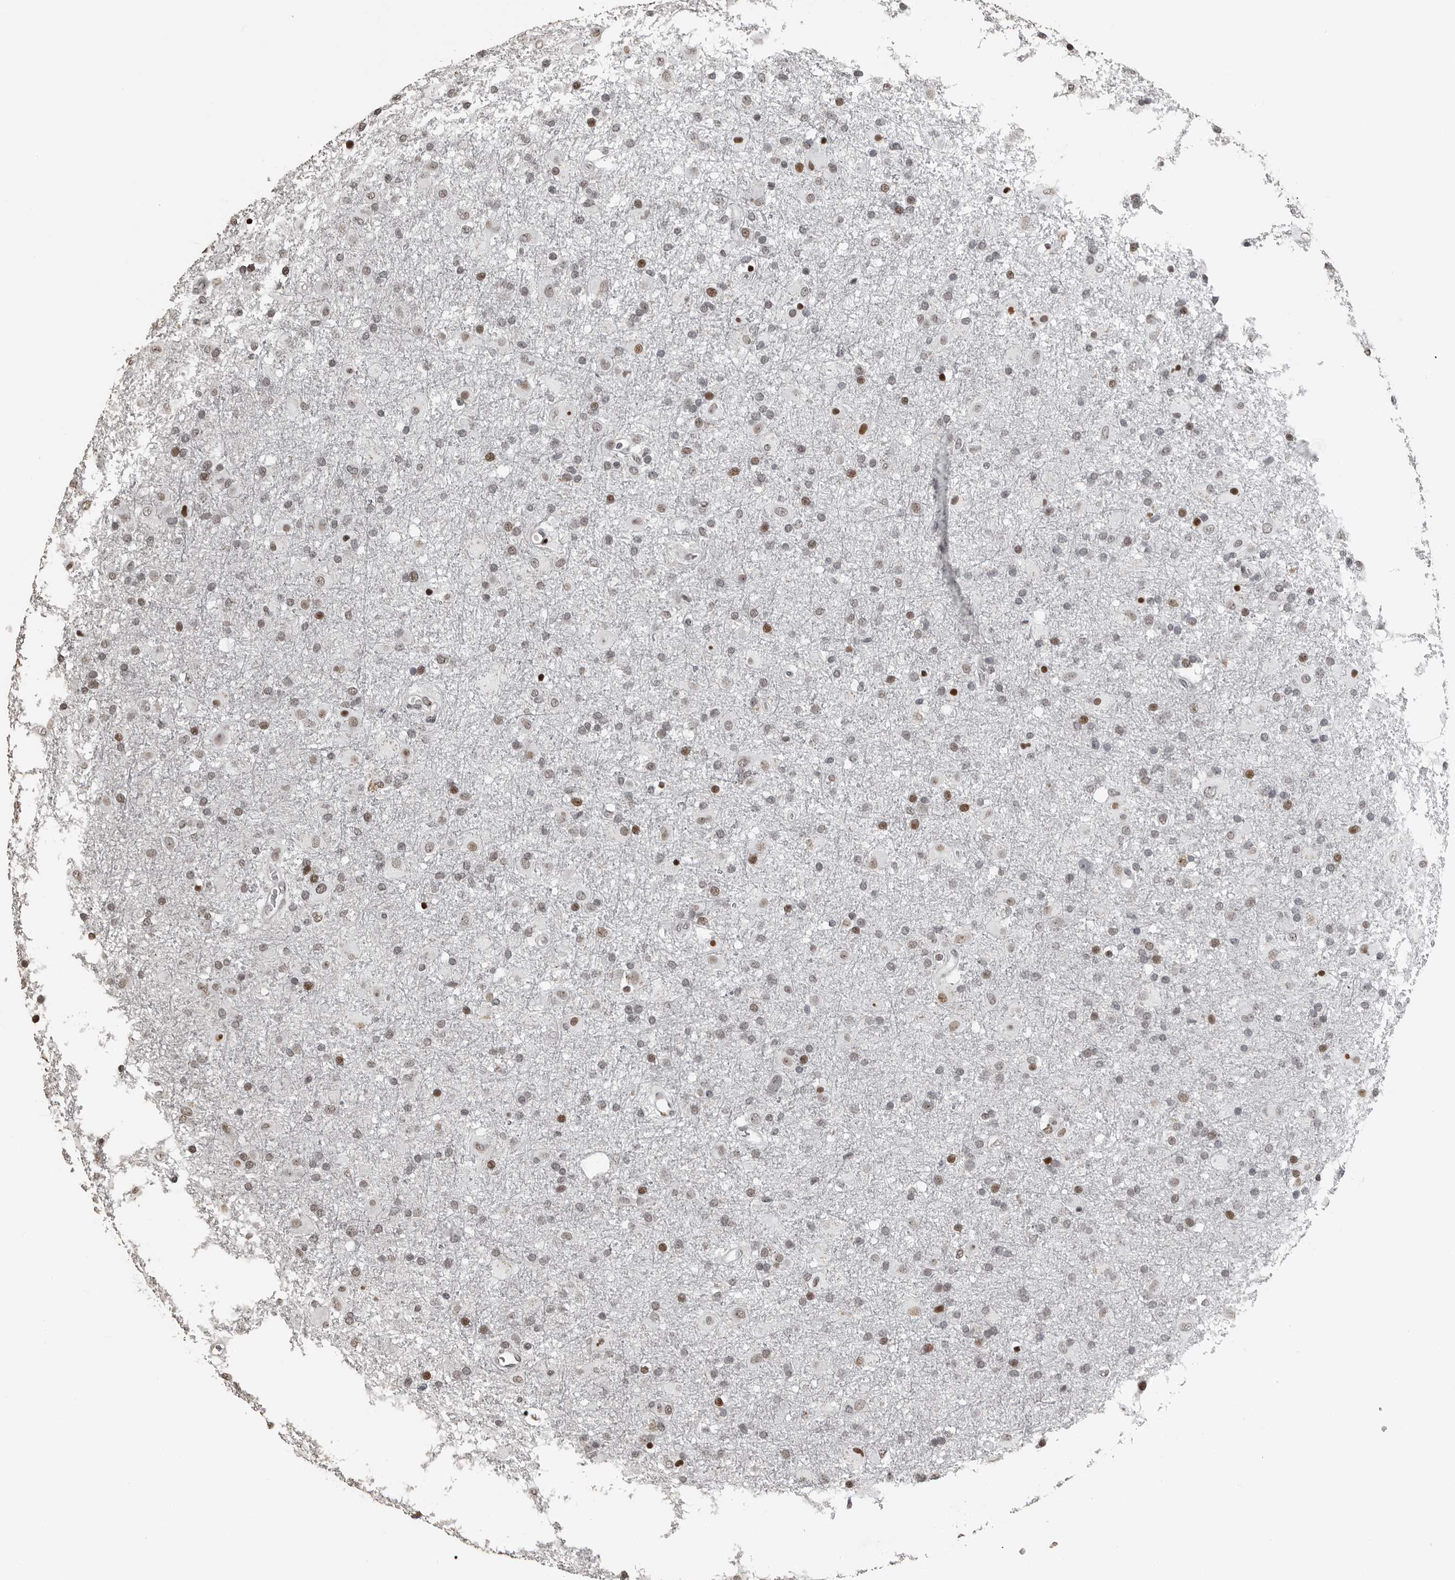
{"staining": {"intensity": "moderate", "quantity": "<25%", "location": "nuclear"}, "tissue": "glioma", "cell_type": "Tumor cells", "image_type": "cancer", "snomed": [{"axis": "morphology", "description": "Glioma, malignant, Low grade"}, {"axis": "topography", "description": "Brain"}], "caption": "Glioma tissue displays moderate nuclear positivity in approximately <25% of tumor cells The staining is performed using DAB brown chromogen to label protein expression. The nuclei are counter-stained blue using hematoxylin.", "gene": "ORC1", "patient": {"sex": "male", "age": 65}}